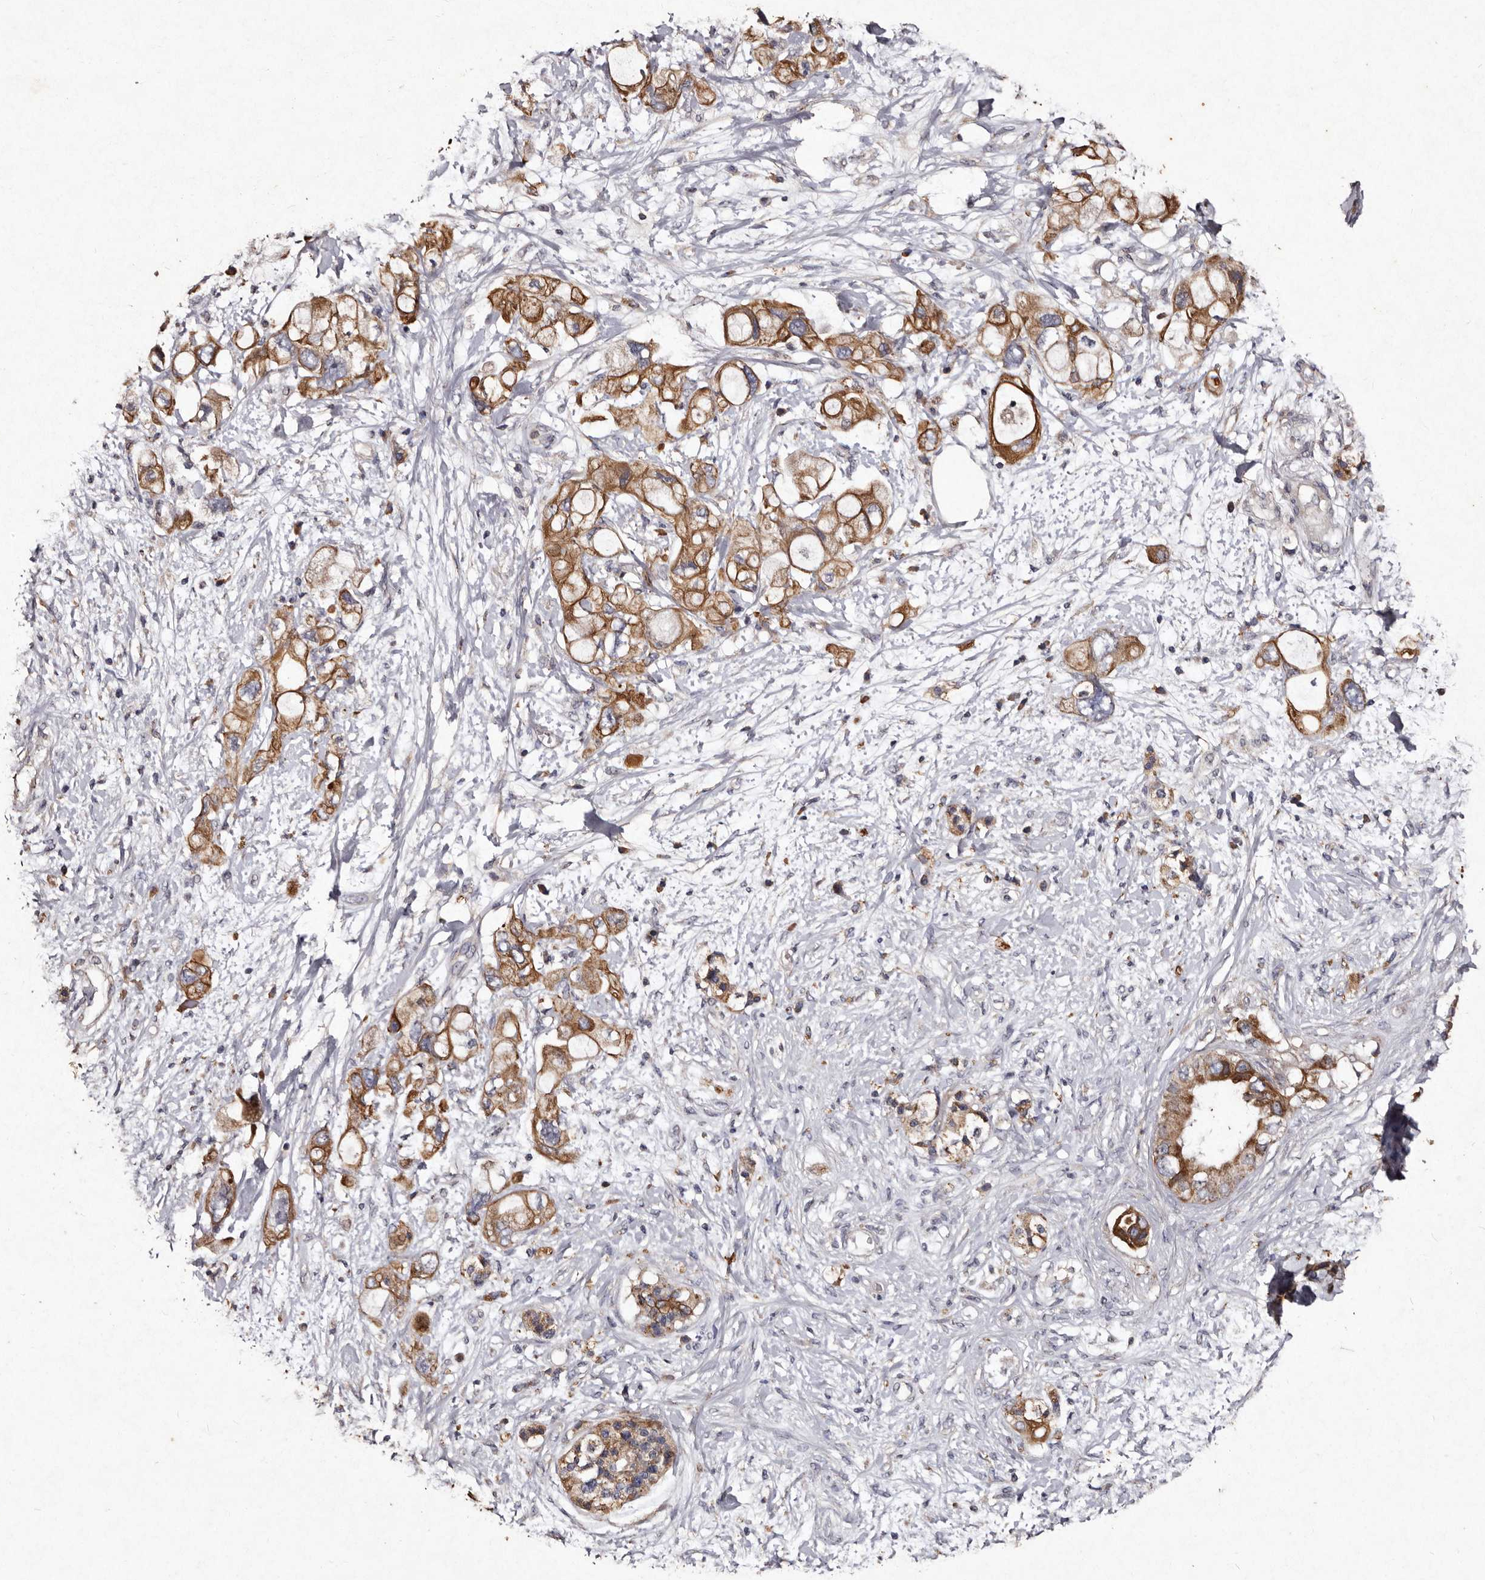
{"staining": {"intensity": "moderate", "quantity": ">75%", "location": "cytoplasmic/membranous"}, "tissue": "pancreatic cancer", "cell_type": "Tumor cells", "image_type": "cancer", "snomed": [{"axis": "morphology", "description": "Adenocarcinoma, NOS"}, {"axis": "topography", "description": "Pancreas"}], "caption": "Pancreatic cancer (adenocarcinoma) tissue exhibits moderate cytoplasmic/membranous staining in about >75% of tumor cells, visualized by immunohistochemistry. Using DAB (brown) and hematoxylin (blue) stains, captured at high magnification using brightfield microscopy.", "gene": "TFB1M", "patient": {"sex": "female", "age": 56}}